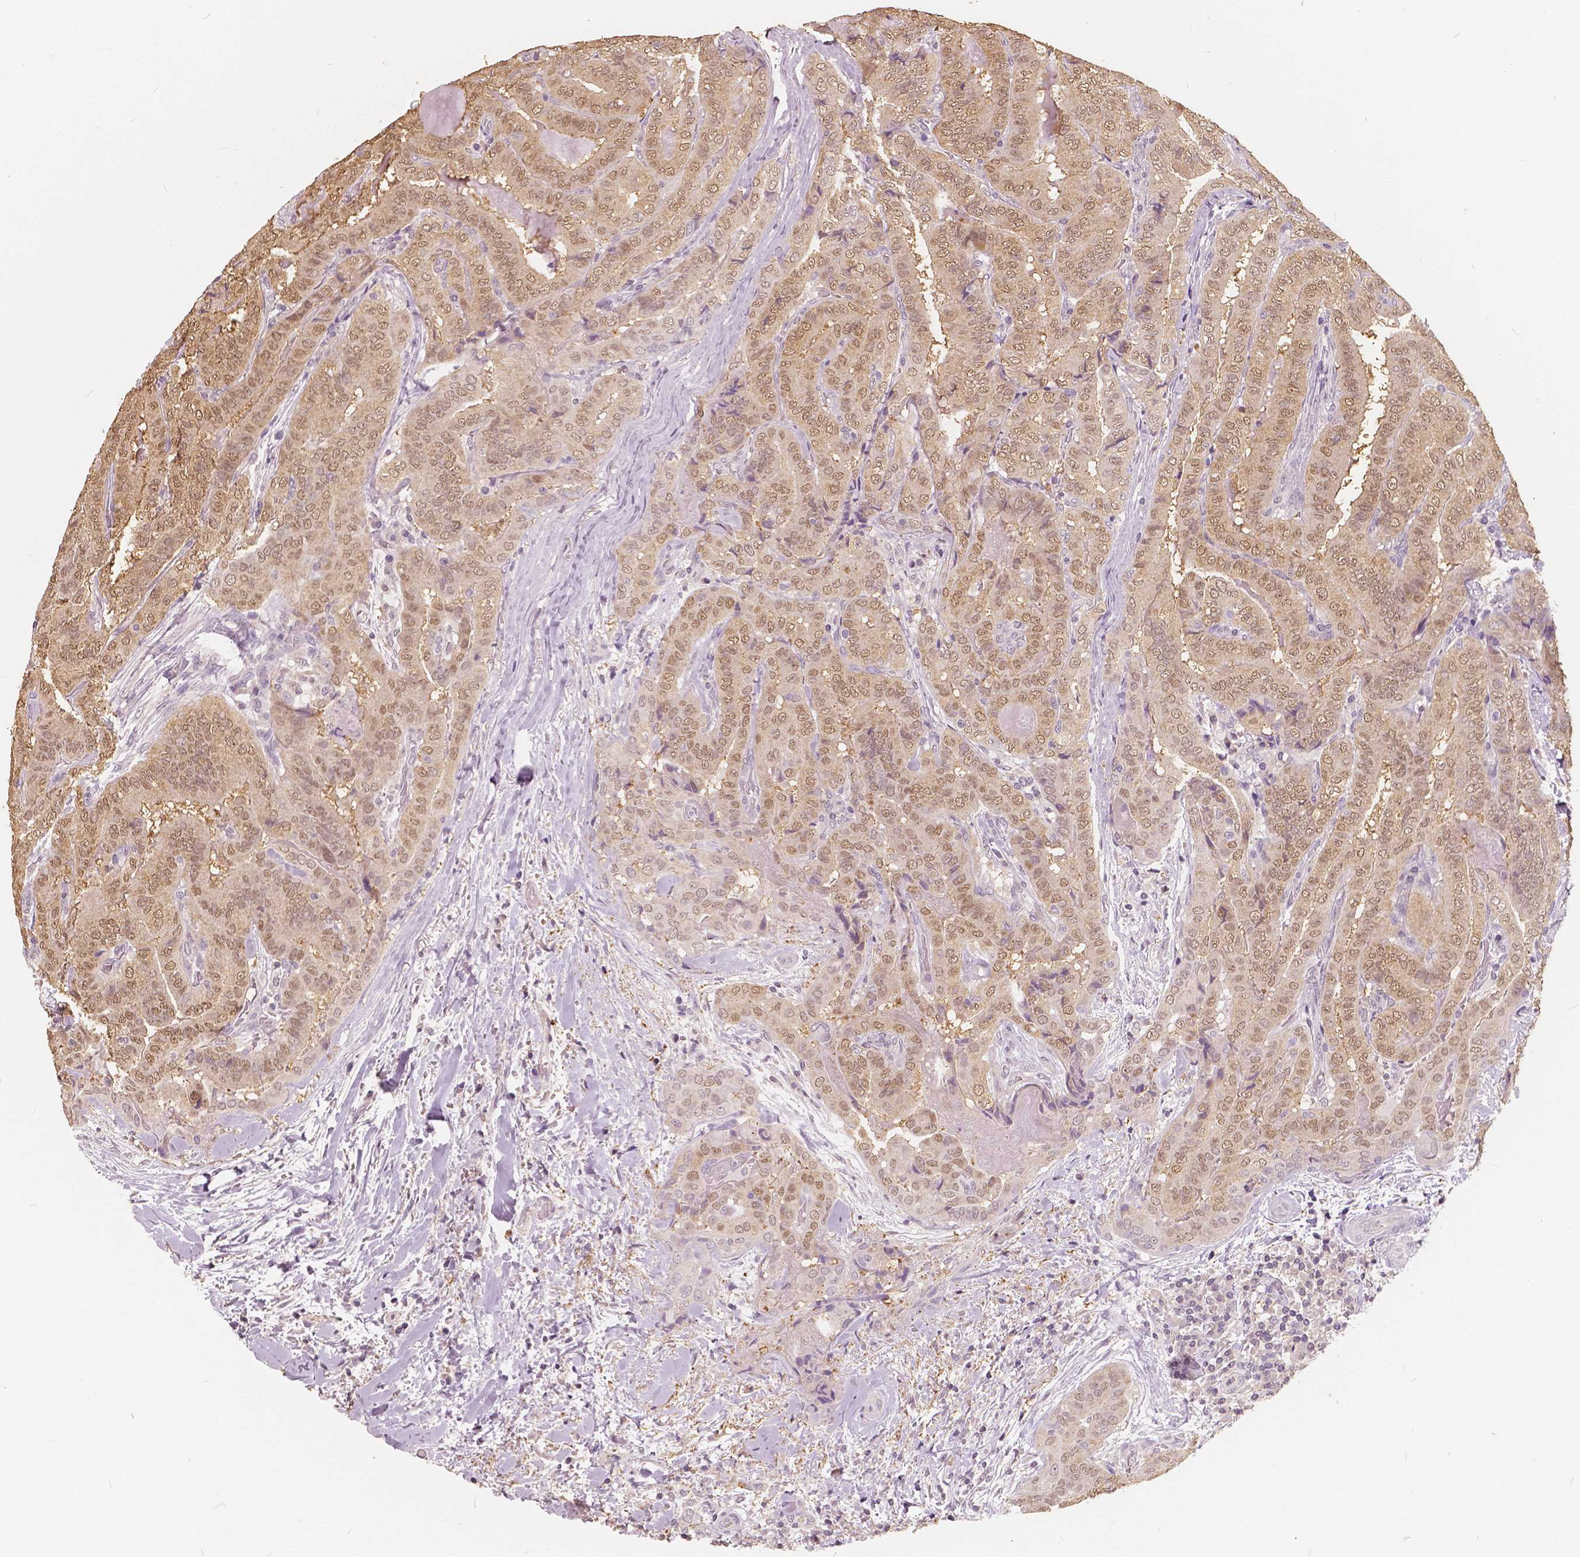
{"staining": {"intensity": "moderate", "quantity": ">75%", "location": "nuclear"}, "tissue": "thyroid cancer", "cell_type": "Tumor cells", "image_type": "cancer", "snomed": [{"axis": "morphology", "description": "Papillary adenocarcinoma, NOS"}, {"axis": "topography", "description": "Thyroid gland"}], "caption": "Papillary adenocarcinoma (thyroid) tissue displays moderate nuclear expression in approximately >75% of tumor cells", "gene": "SAT2", "patient": {"sex": "female", "age": 61}}